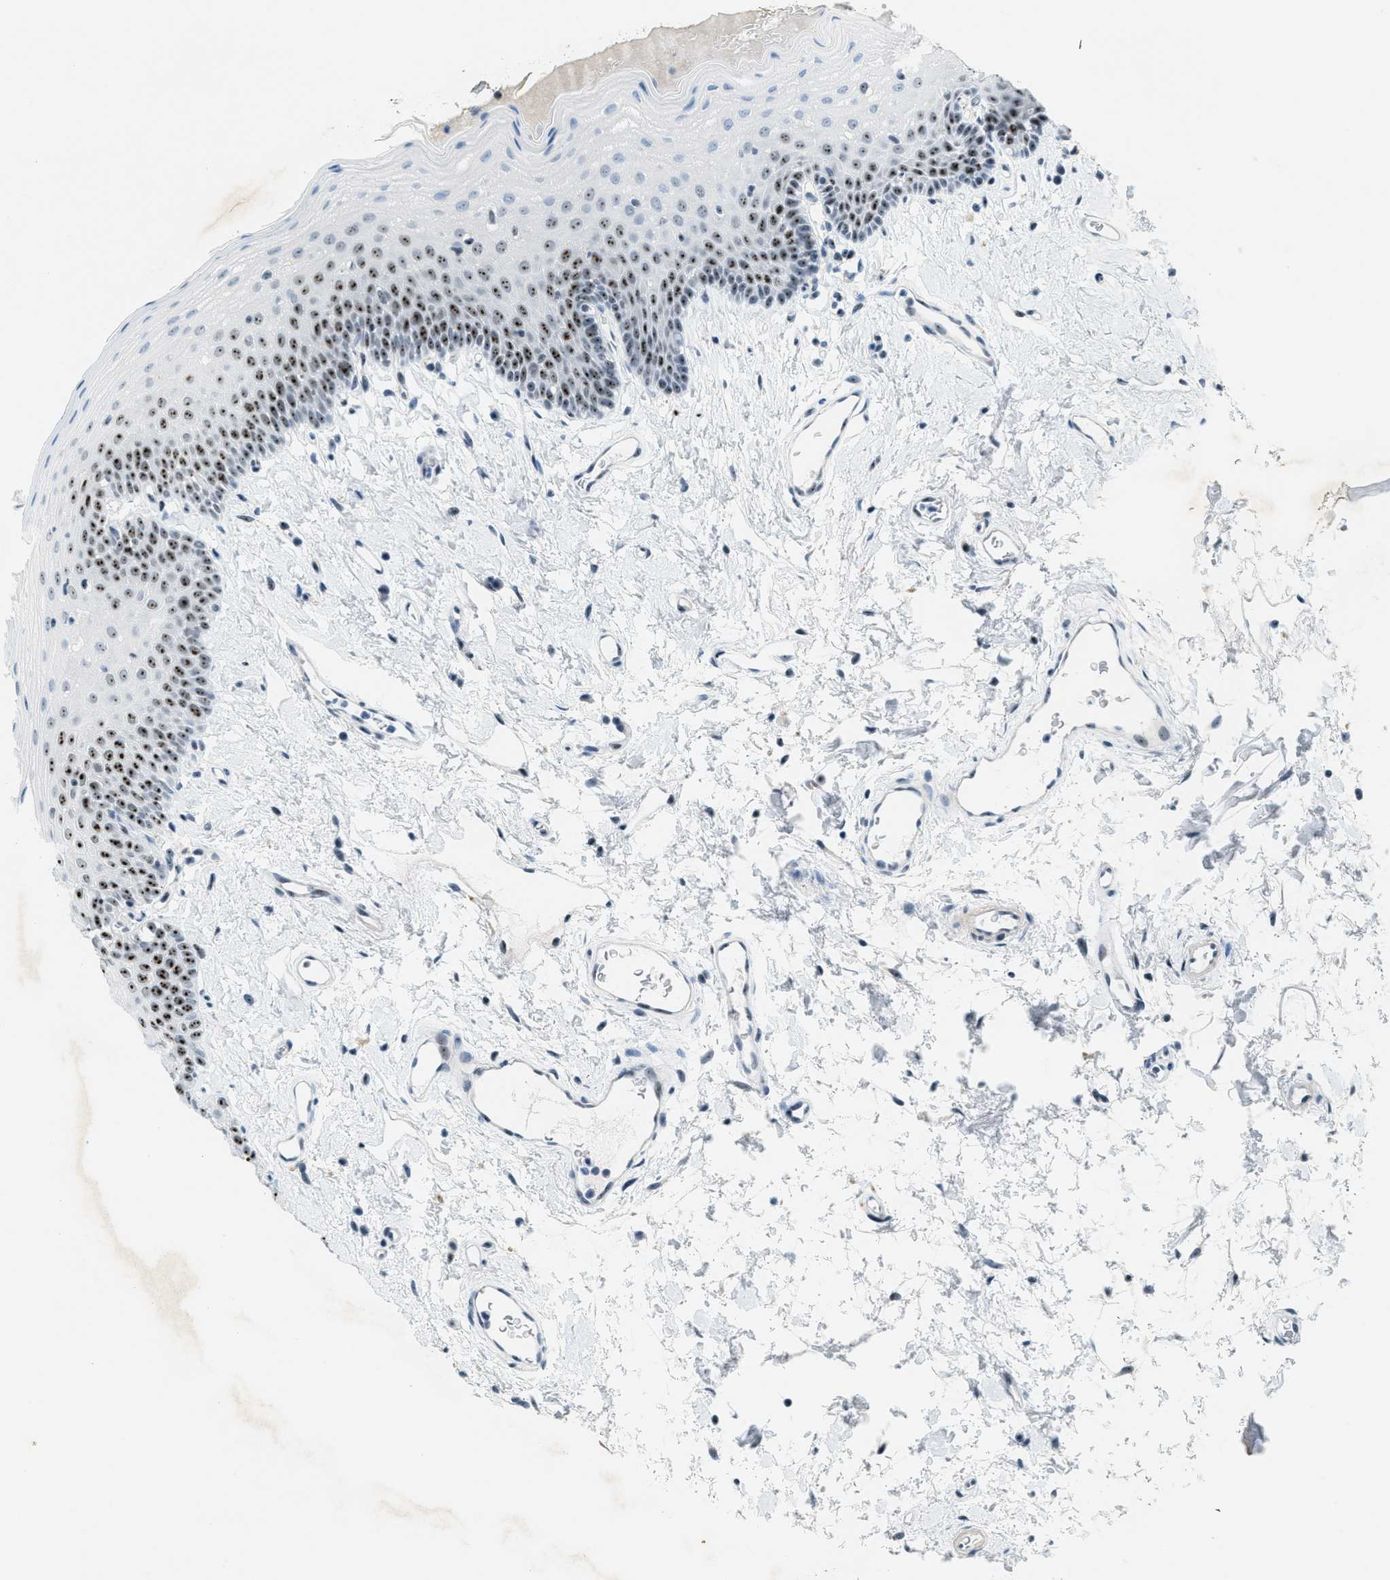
{"staining": {"intensity": "strong", "quantity": "25%-75%", "location": "nuclear"}, "tissue": "oral mucosa", "cell_type": "Squamous epithelial cells", "image_type": "normal", "snomed": [{"axis": "morphology", "description": "Normal tissue, NOS"}, {"axis": "topography", "description": "Oral tissue"}], "caption": "Normal oral mucosa shows strong nuclear positivity in about 25%-75% of squamous epithelial cells, visualized by immunohistochemistry. The protein of interest is shown in brown color, while the nuclei are stained blue.", "gene": "DDX47", "patient": {"sex": "male", "age": 66}}